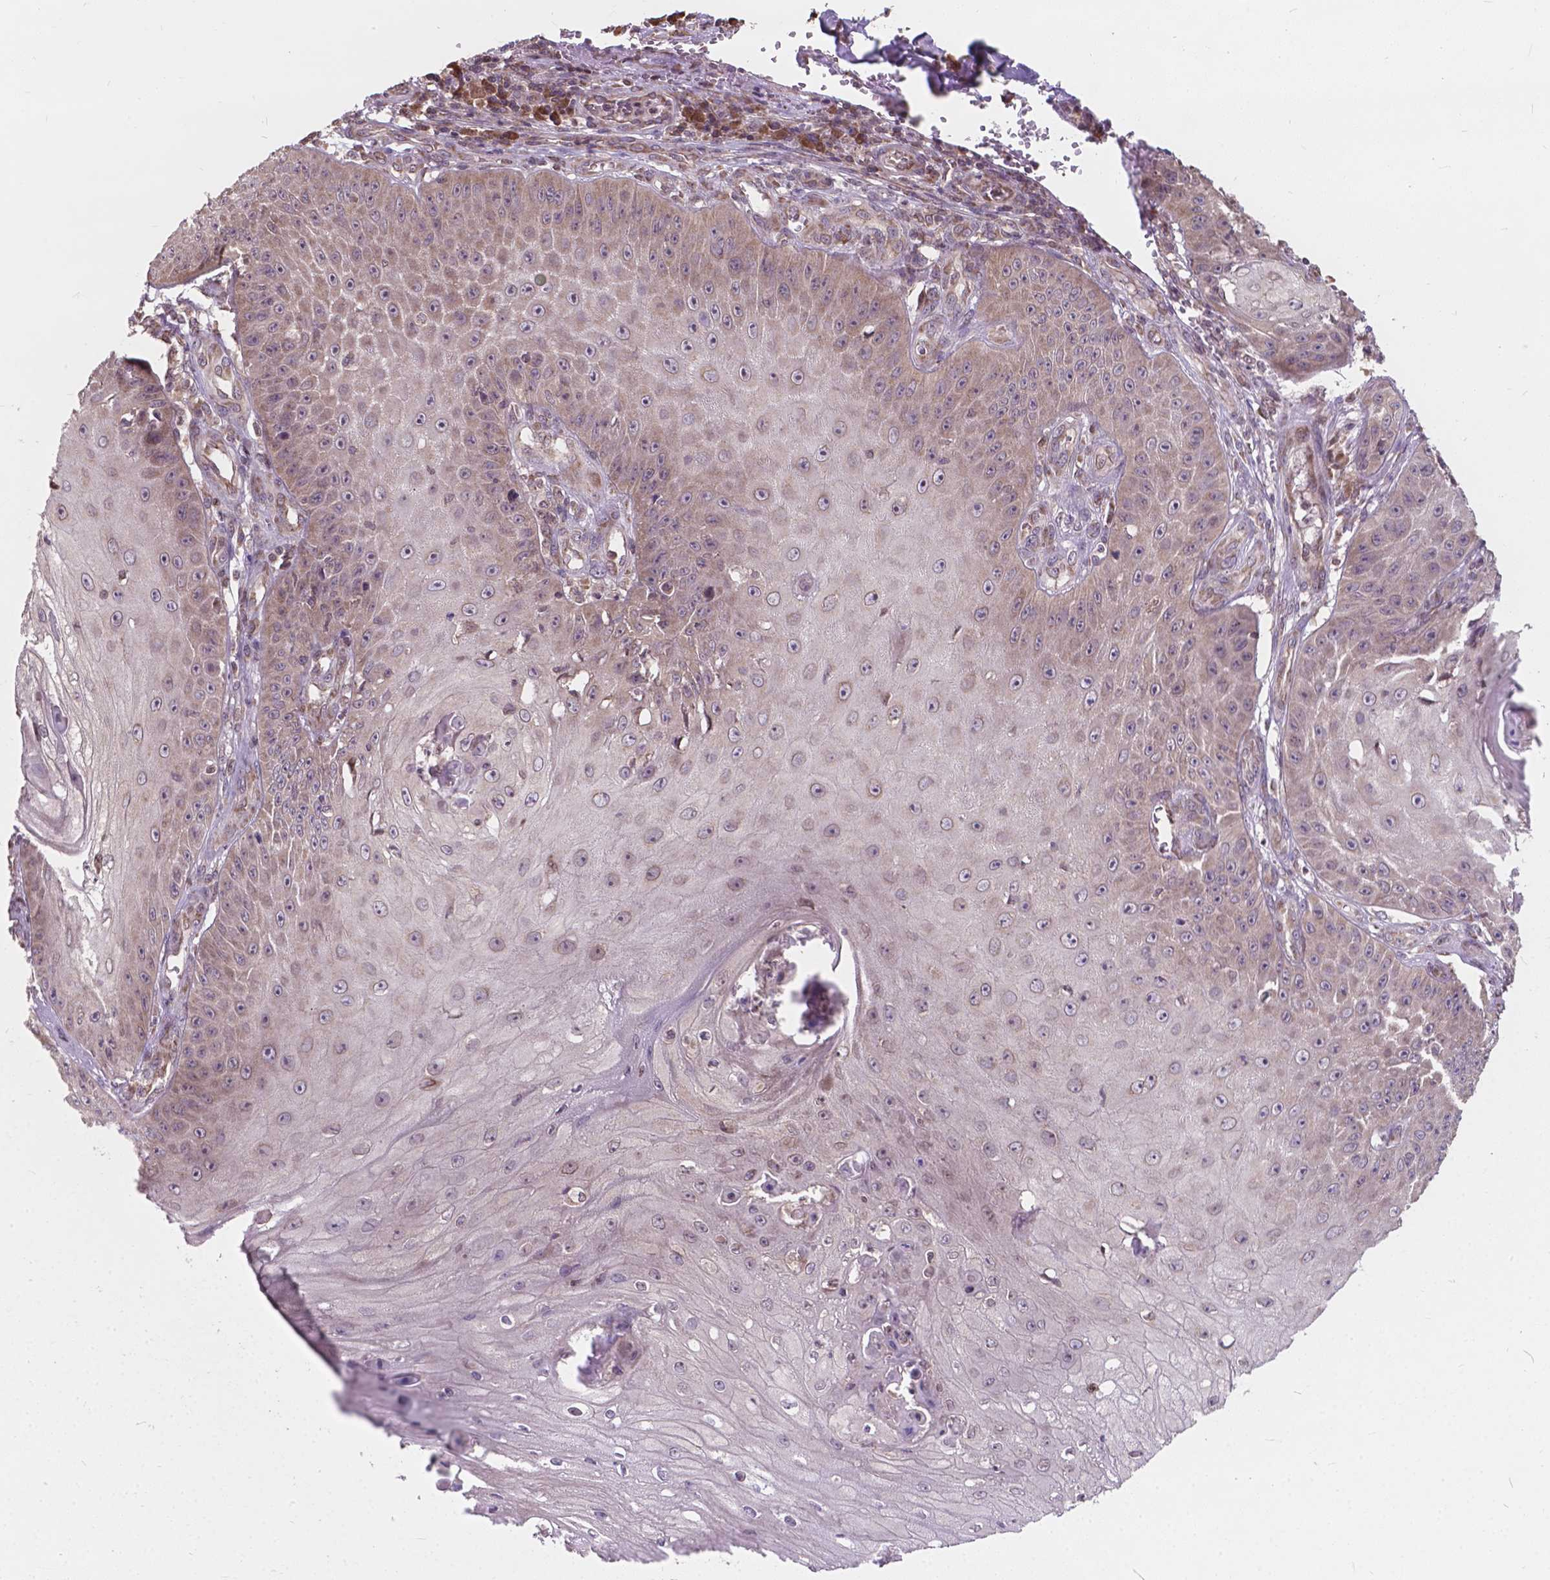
{"staining": {"intensity": "weak", "quantity": "25%-75%", "location": "cytoplasmic/membranous,nuclear"}, "tissue": "skin cancer", "cell_type": "Tumor cells", "image_type": "cancer", "snomed": [{"axis": "morphology", "description": "Squamous cell carcinoma, NOS"}, {"axis": "topography", "description": "Skin"}], "caption": "This histopathology image demonstrates immunohistochemistry (IHC) staining of skin squamous cell carcinoma, with low weak cytoplasmic/membranous and nuclear positivity in approximately 25%-75% of tumor cells.", "gene": "MRPL33", "patient": {"sex": "male", "age": 70}}